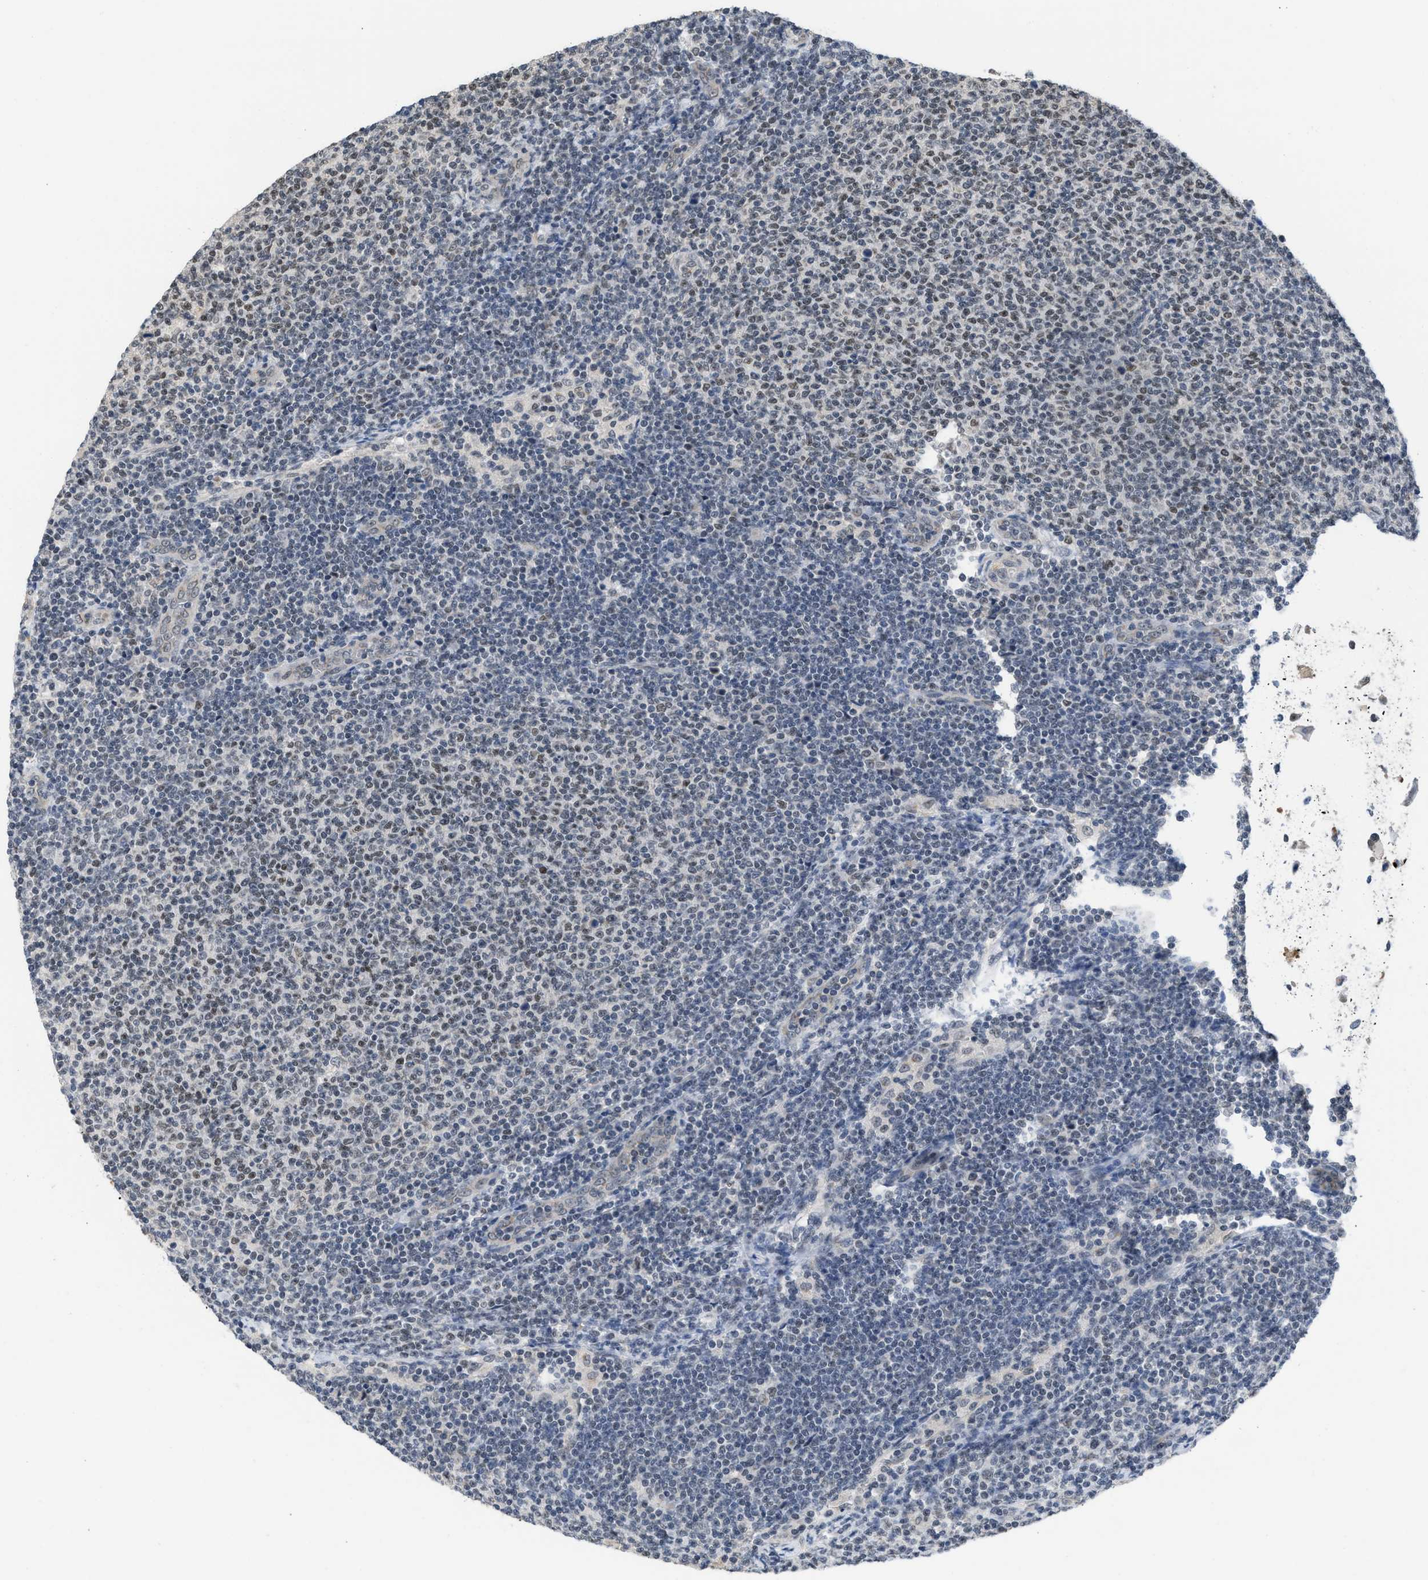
{"staining": {"intensity": "moderate", "quantity": "<25%", "location": "nuclear"}, "tissue": "lymphoma", "cell_type": "Tumor cells", "image_type": "cancer", "snomed": [{"axis": "morphology", "description": "Malignant lymphoma, non-Hodgkin's type, Low grade"}, {"axis": "topography", "description": "Lymph node"}], "caption": "Immunohistochemistry (IHC) staining of malignant lymphoma, non-Hodgkin's type (low-grade), which shows low levels of moderate nuclear staining in approximately <25% of tumor cells indicating moderate nuclear protein positivity. The staining was performed using DAB (3,3'-diaminobenzidine) (brown) for protein detection and nuclei were counterstained in hematoxylin (blue).", "gene": "TERF2IP", "patient": {"sex": "male", "age": 66}}